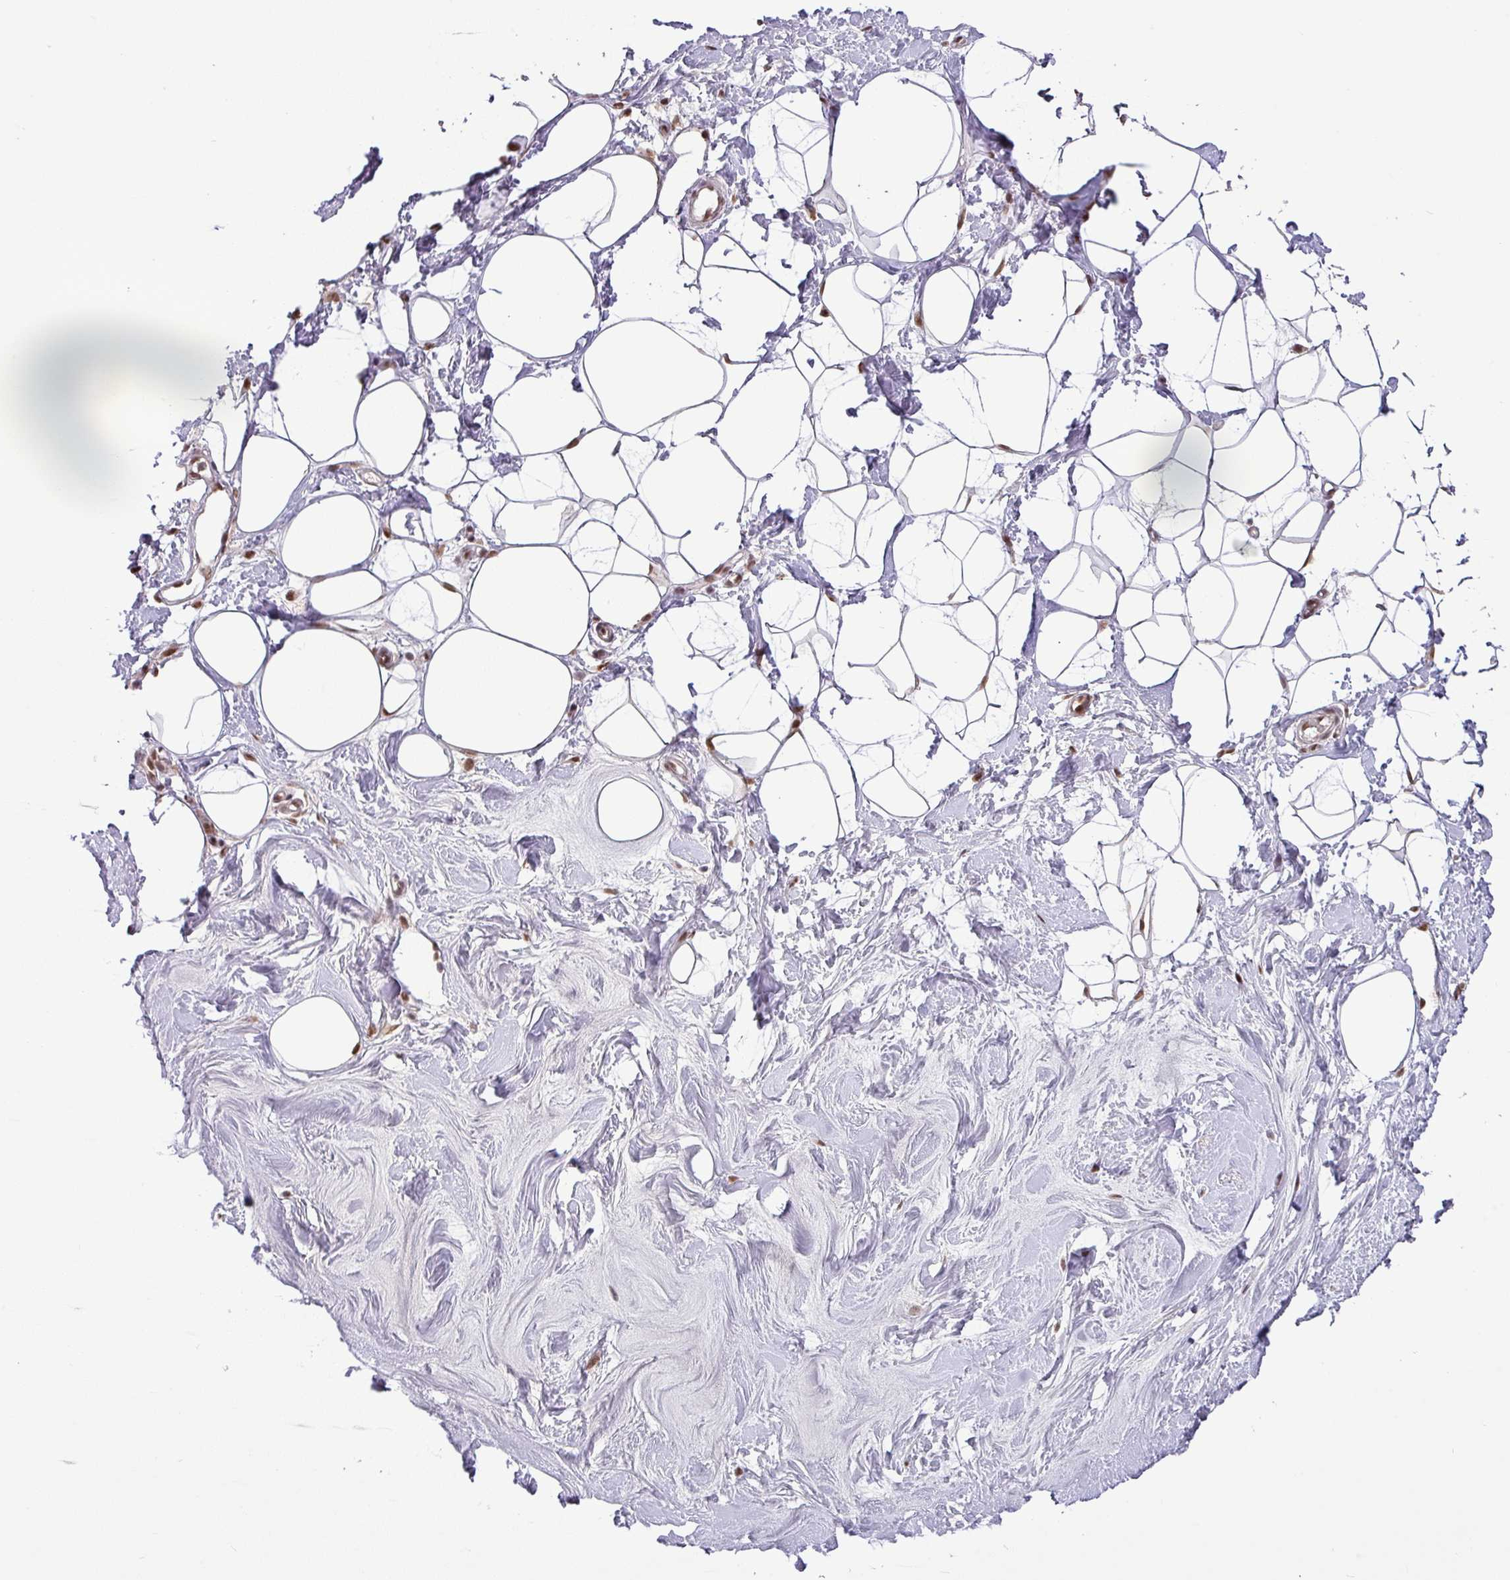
{"staining": {"intensity": "weak", "quantity": ">75%", "location": "nuclear"}, "tissue": "breast", "cell_type": "Adipocytes", "image_type": "normal", "snomed": [{"axis": "morphology", "description": "Normal tissue, NOS"}, {"axis": "topography", "description": "Breast"}], "caption": "Brown immunohistochemical staining in normal human breast displays weak nuclear positivity in approximately >75% of adipocytes. (brown staining indicates protein expression, while blue staining denotes nuclei).", "gene": "SRSF2", "patient": {"sex": "female", "age": 27}}